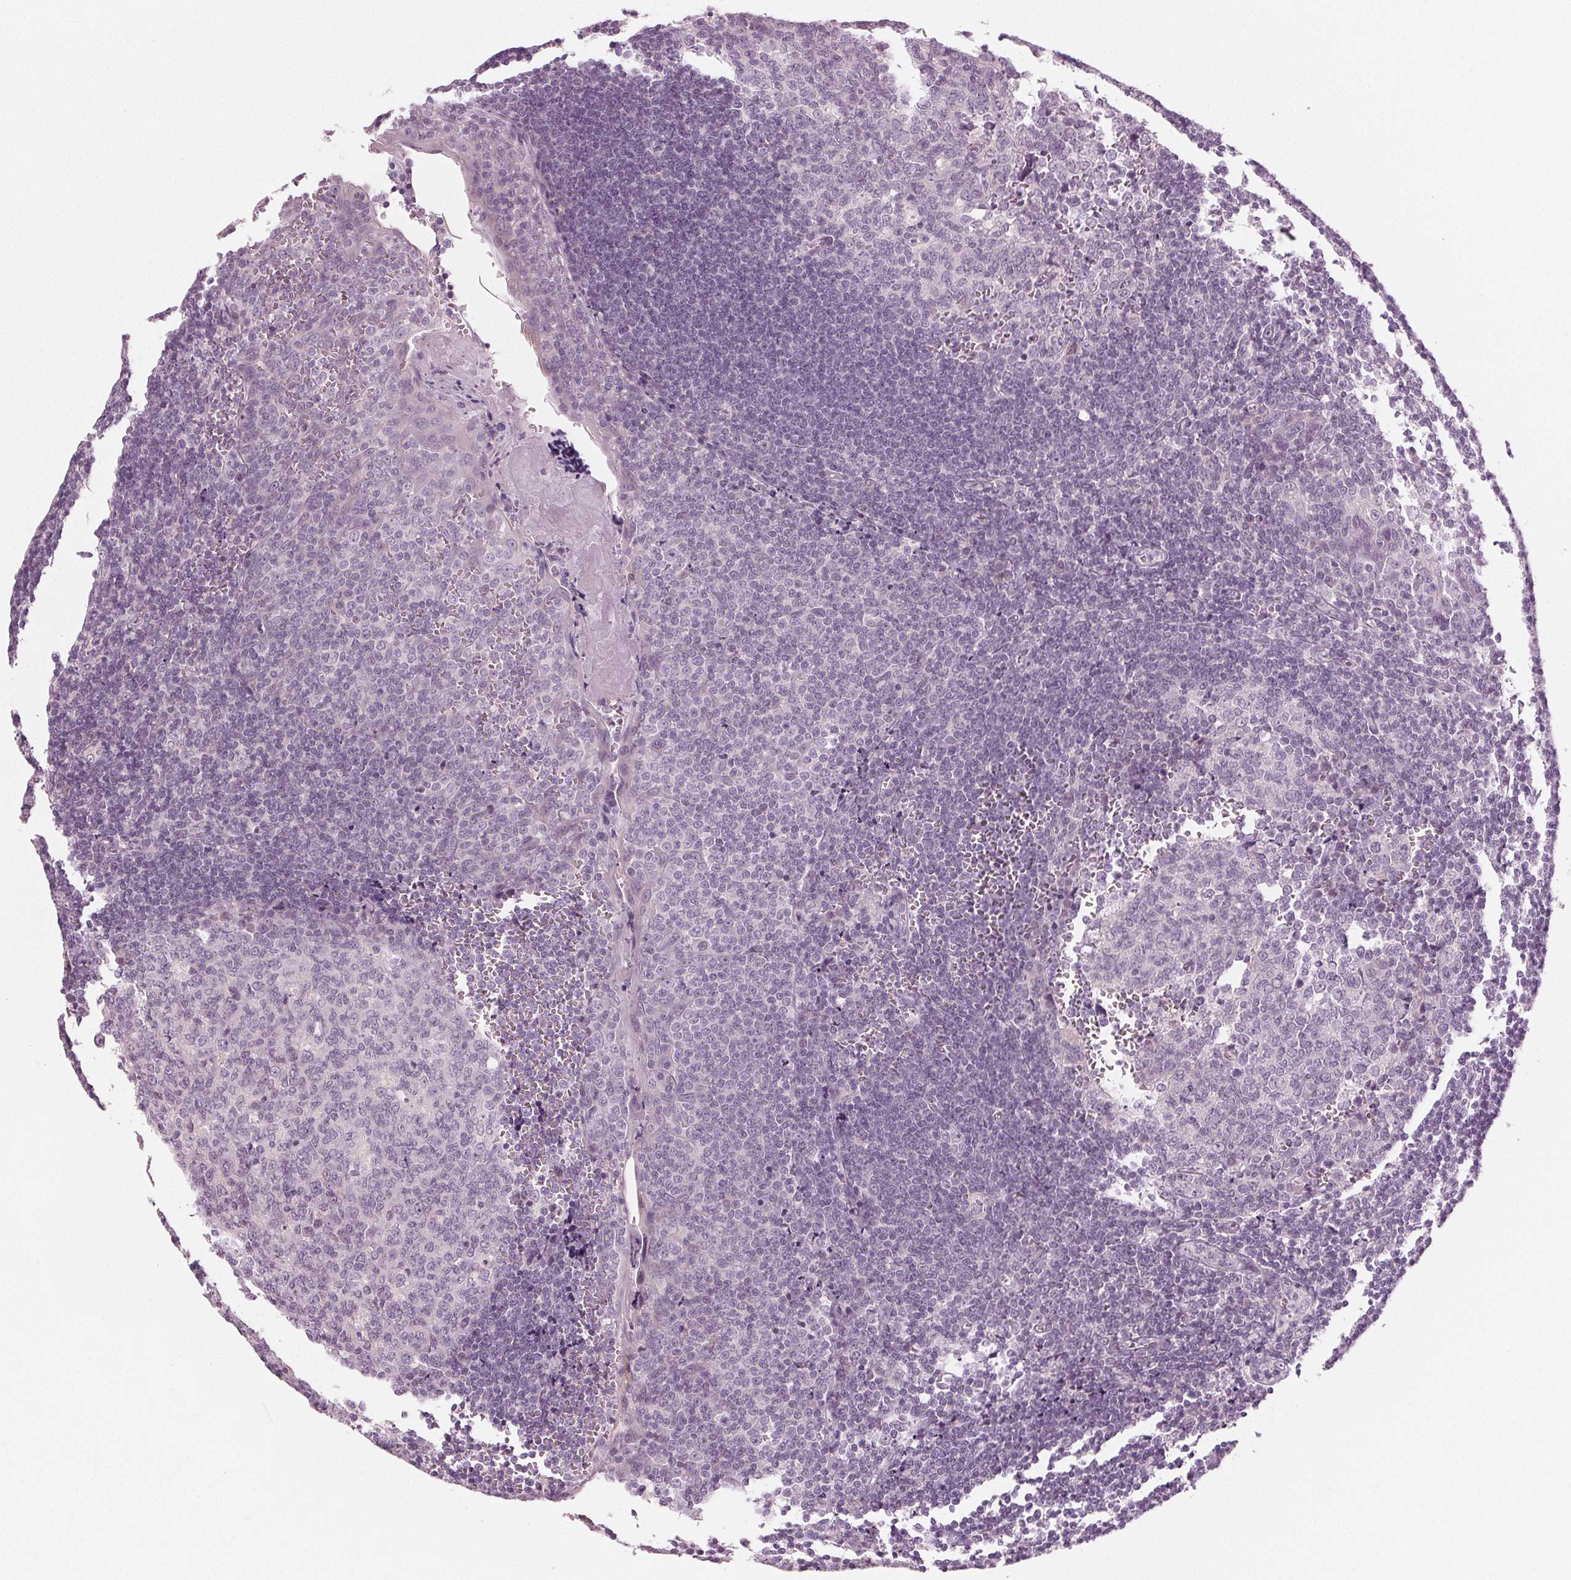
{"staining": {"intensity": "negative", "quantity": "none", "location": "none"}, "tissue": "tonsil", "cell_type": "Germinal center cells", "image_type": "normal", "snomed": [{"axis": "morphology", "description": "Normal tissue, NOS"}, {"axis": "morphology", "description": "Inflammation, NOS"}, {"axis": "topography", "description": "Tonsil"}], "caption": "This histopathology image is of unremarkable tonsil stained with immunohistochemistry to label a protein in brown with the nuclei are counter-stained blue. There is no expression in germinal center cells.", "gene": "PRAP1", "patient": {"sex": "female", "age": 31}}